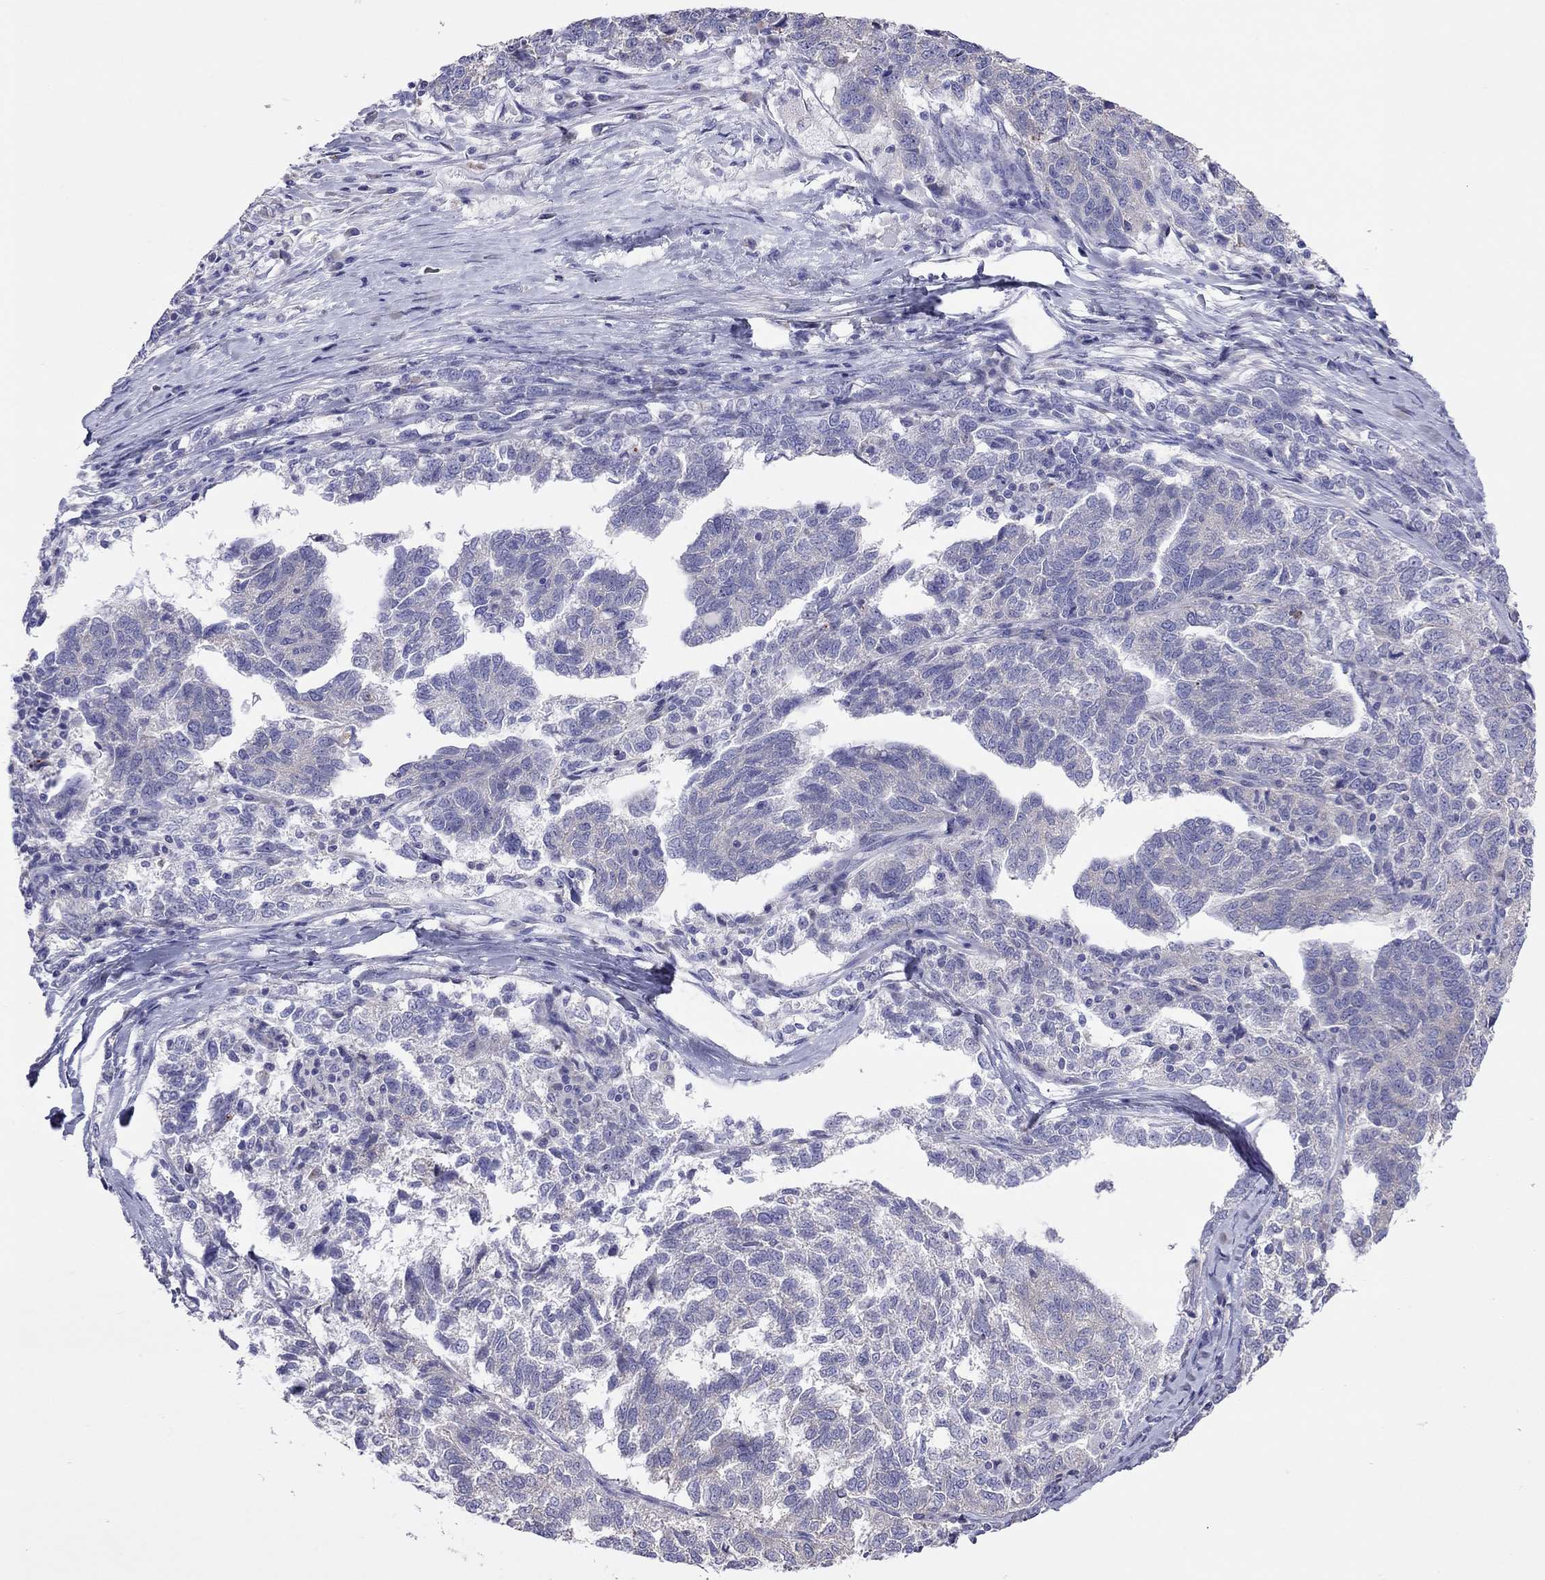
{"staining": {"intensity": "negative", "quantity": "none", "location": "none"}, "tissue": "ovarian cancer", "cell_type": "Tumor cells", "image_type": "cancer", "snomed": [{"axis": "morphology", "description": "Cystadenocarcinoma, serous, NOS"}, {"axis": "topography", "description": "Ovary"}], "caption": "Human ovarian cancer stained for a protein using IHC reveals no positivity in tumor cells.", "gene": "COL9A1", "patient": {"sex": "female", "age": 71}}